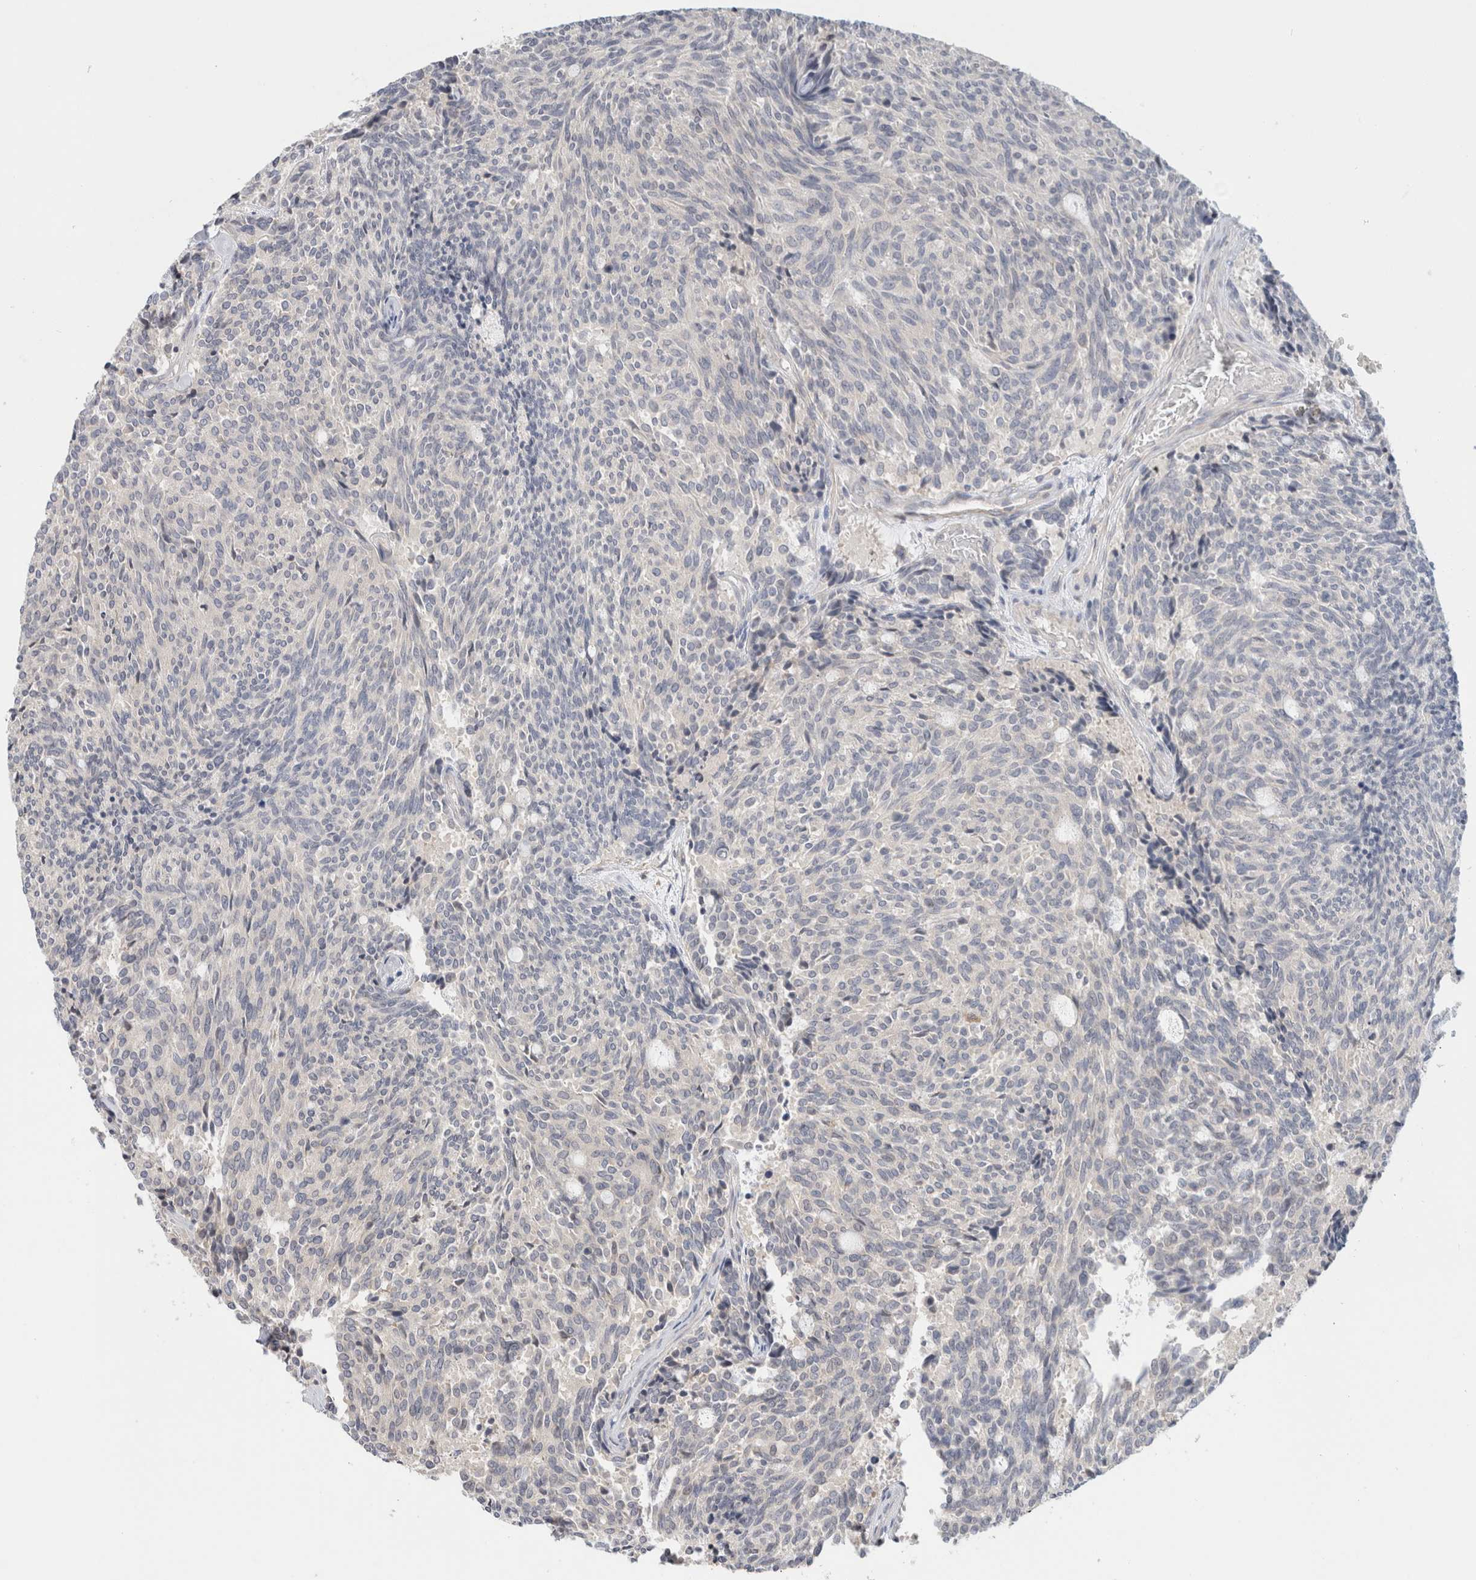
{"staining": {"intensity": "negative", "quantity": "none", "location": "none"}, "tissue": "carcinoid", "cell_type": "Tumor cells", "image_type": "cancer", "snomed": [{"axis": "morphology", "description": "Carcinoid, malignant, NOS"}, {"axis": "topography", "description": "Pancreas"}], "caption": "This histopathology image is of malignant carcinoid stained with IHC to label a protein in brown with the nuclei are counter-stained blue. There is no expression in tumor cells. Brightfield microscopy of immunohistochemistry stained with DAB (3,3'-diaminobenzidine) (brown) and hematoxylin (blue), captured at high magnification.", "gene": "SPRTN", "patient": {"sex": "female", "age": 54}}